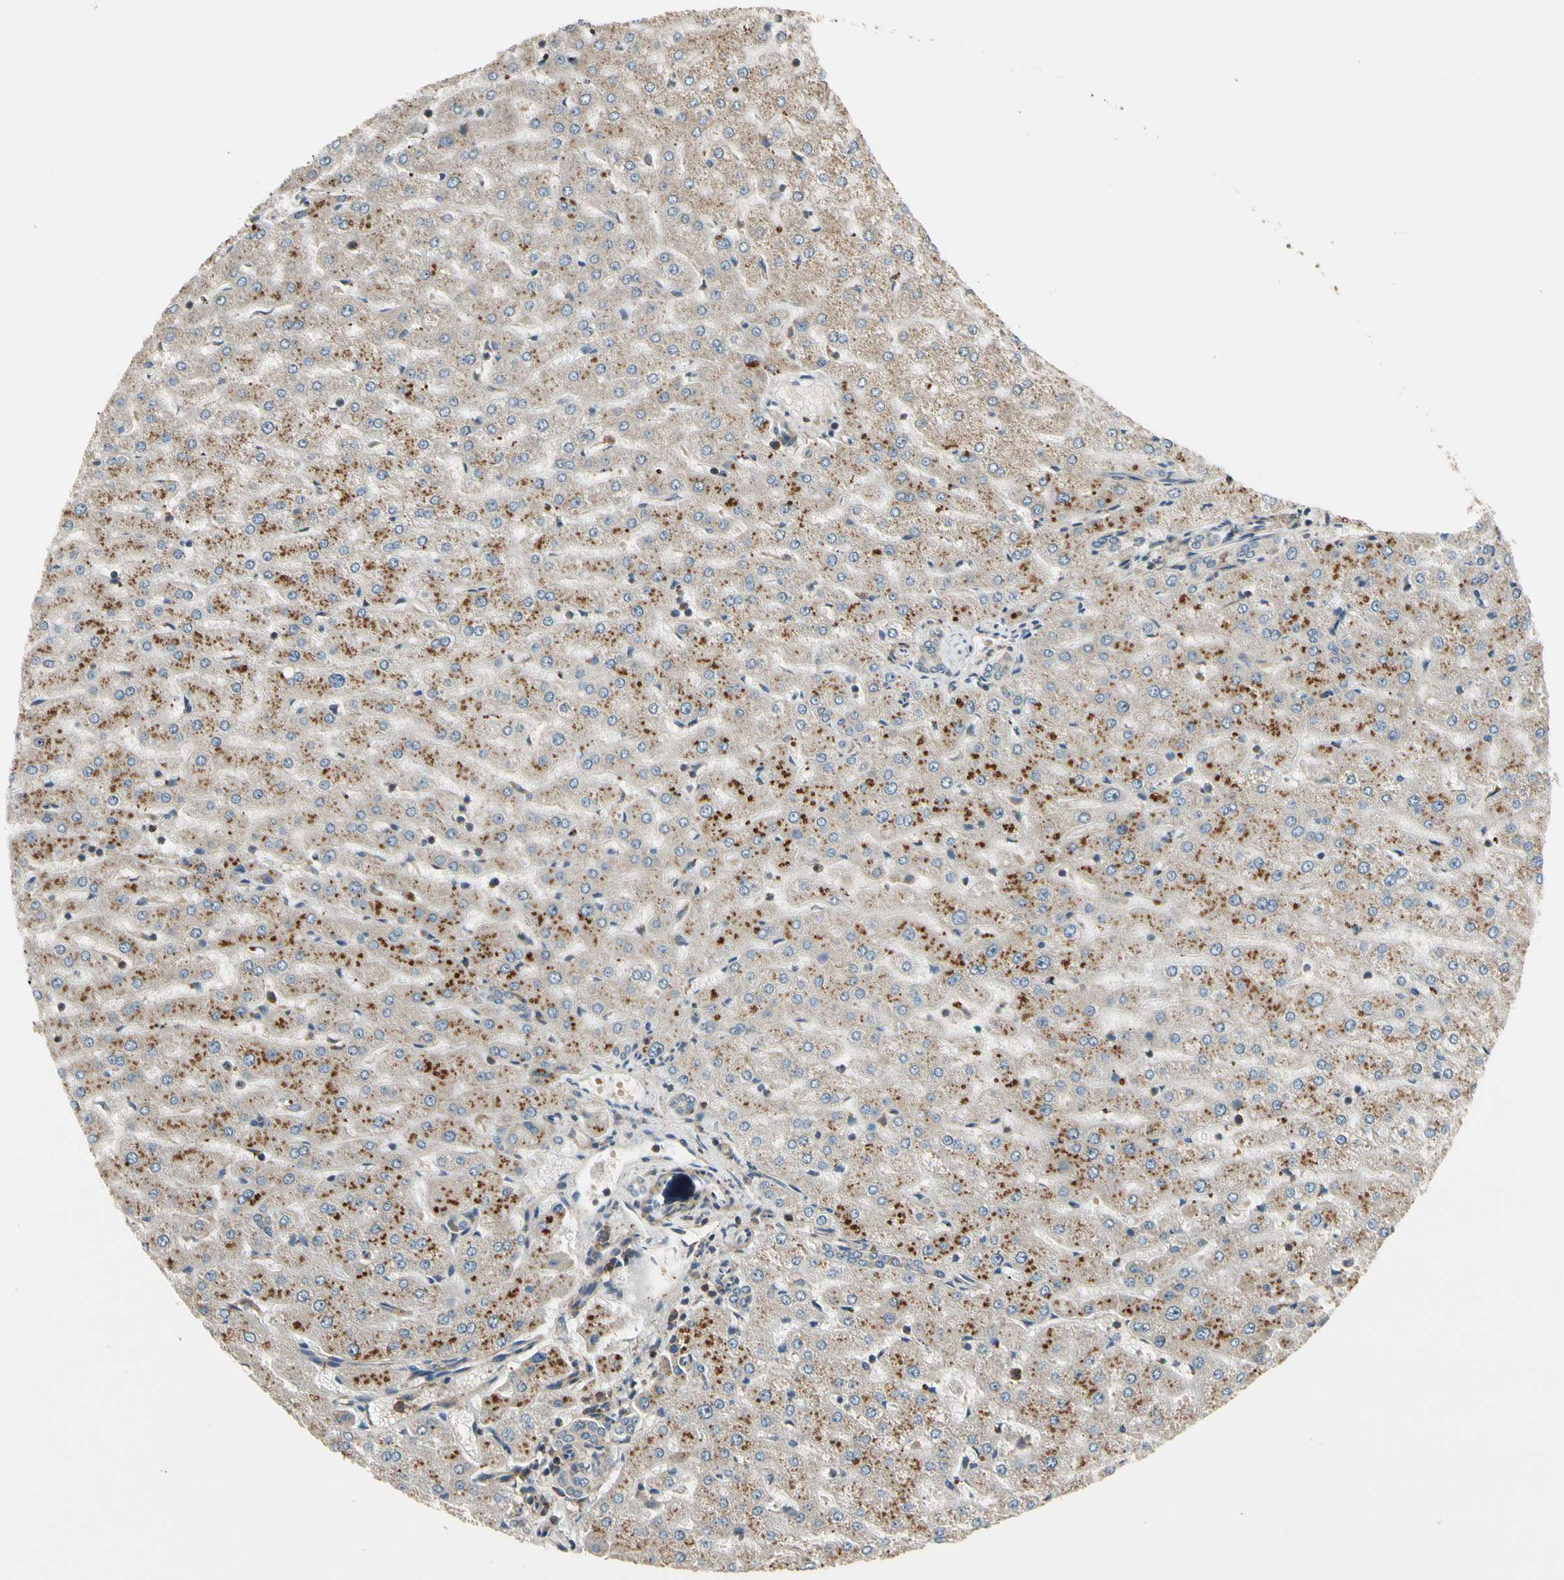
{"staining": {"intensity": "negative", "quantity": "none", "location": "none"}, "tissue": "liver", "cell_type": "Cholangiocytes", "image_type": "normal", "snomed": [{"axis": "morphology", "description": "Normal tissue, NOS"}, {"axis": "morphology", "description": "Fibrosis, NOS"}, {"axis": "topography", "description": "Liver"}], "caption": "Immunohistochemistry of unremarkable human liver displays no expression in cholangiocytes. (Brightfield microscopy of DAB immunohistochemistry at high magnification).", "gene": "MST1R", "patient": {"sex": "female", "age": 29}}